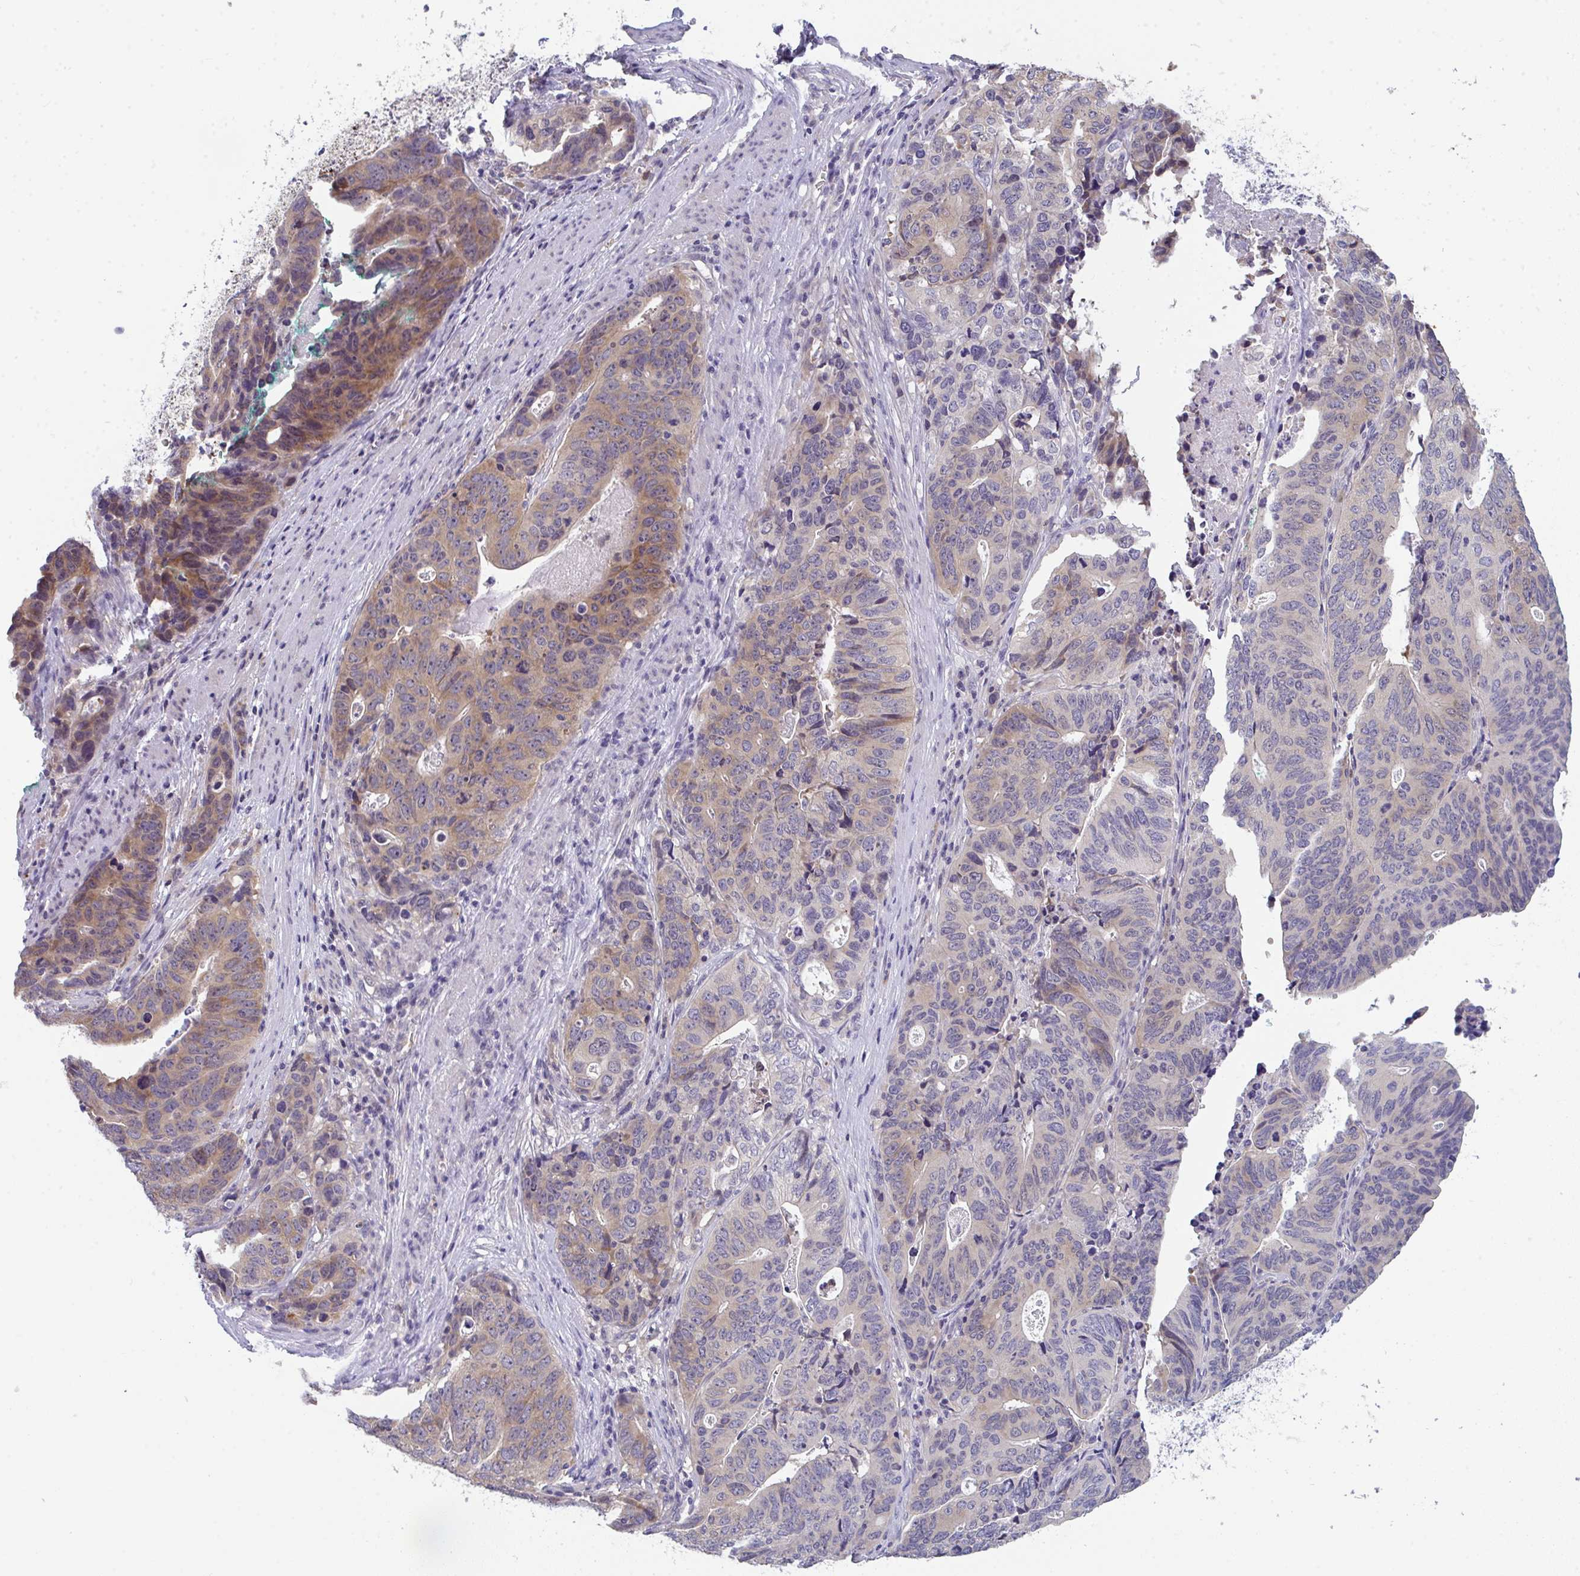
{"staining": {"intensity": "moderate", "quantity": "<25%", "location": "cytoplasmic/membranous,nuclear"}, "tissue": "stomach cancer", "cell_type": "Tumor cells", "image_type": "cancer", "snomed": [{"axis": "morphology", "description": "Adenocarcinoma, NOS"}, {"axis": "topography", "description": "Stomach, upper"}], "caption": "This is a micrograph of IHC staining of stomach cancer (adenocarcinoma), which shows moderate expression in the cytoplasmic/membranous and nuclear of tumor cells.", "gene": "RIOK1", "patient": {"sex": "female", "age": 67}}